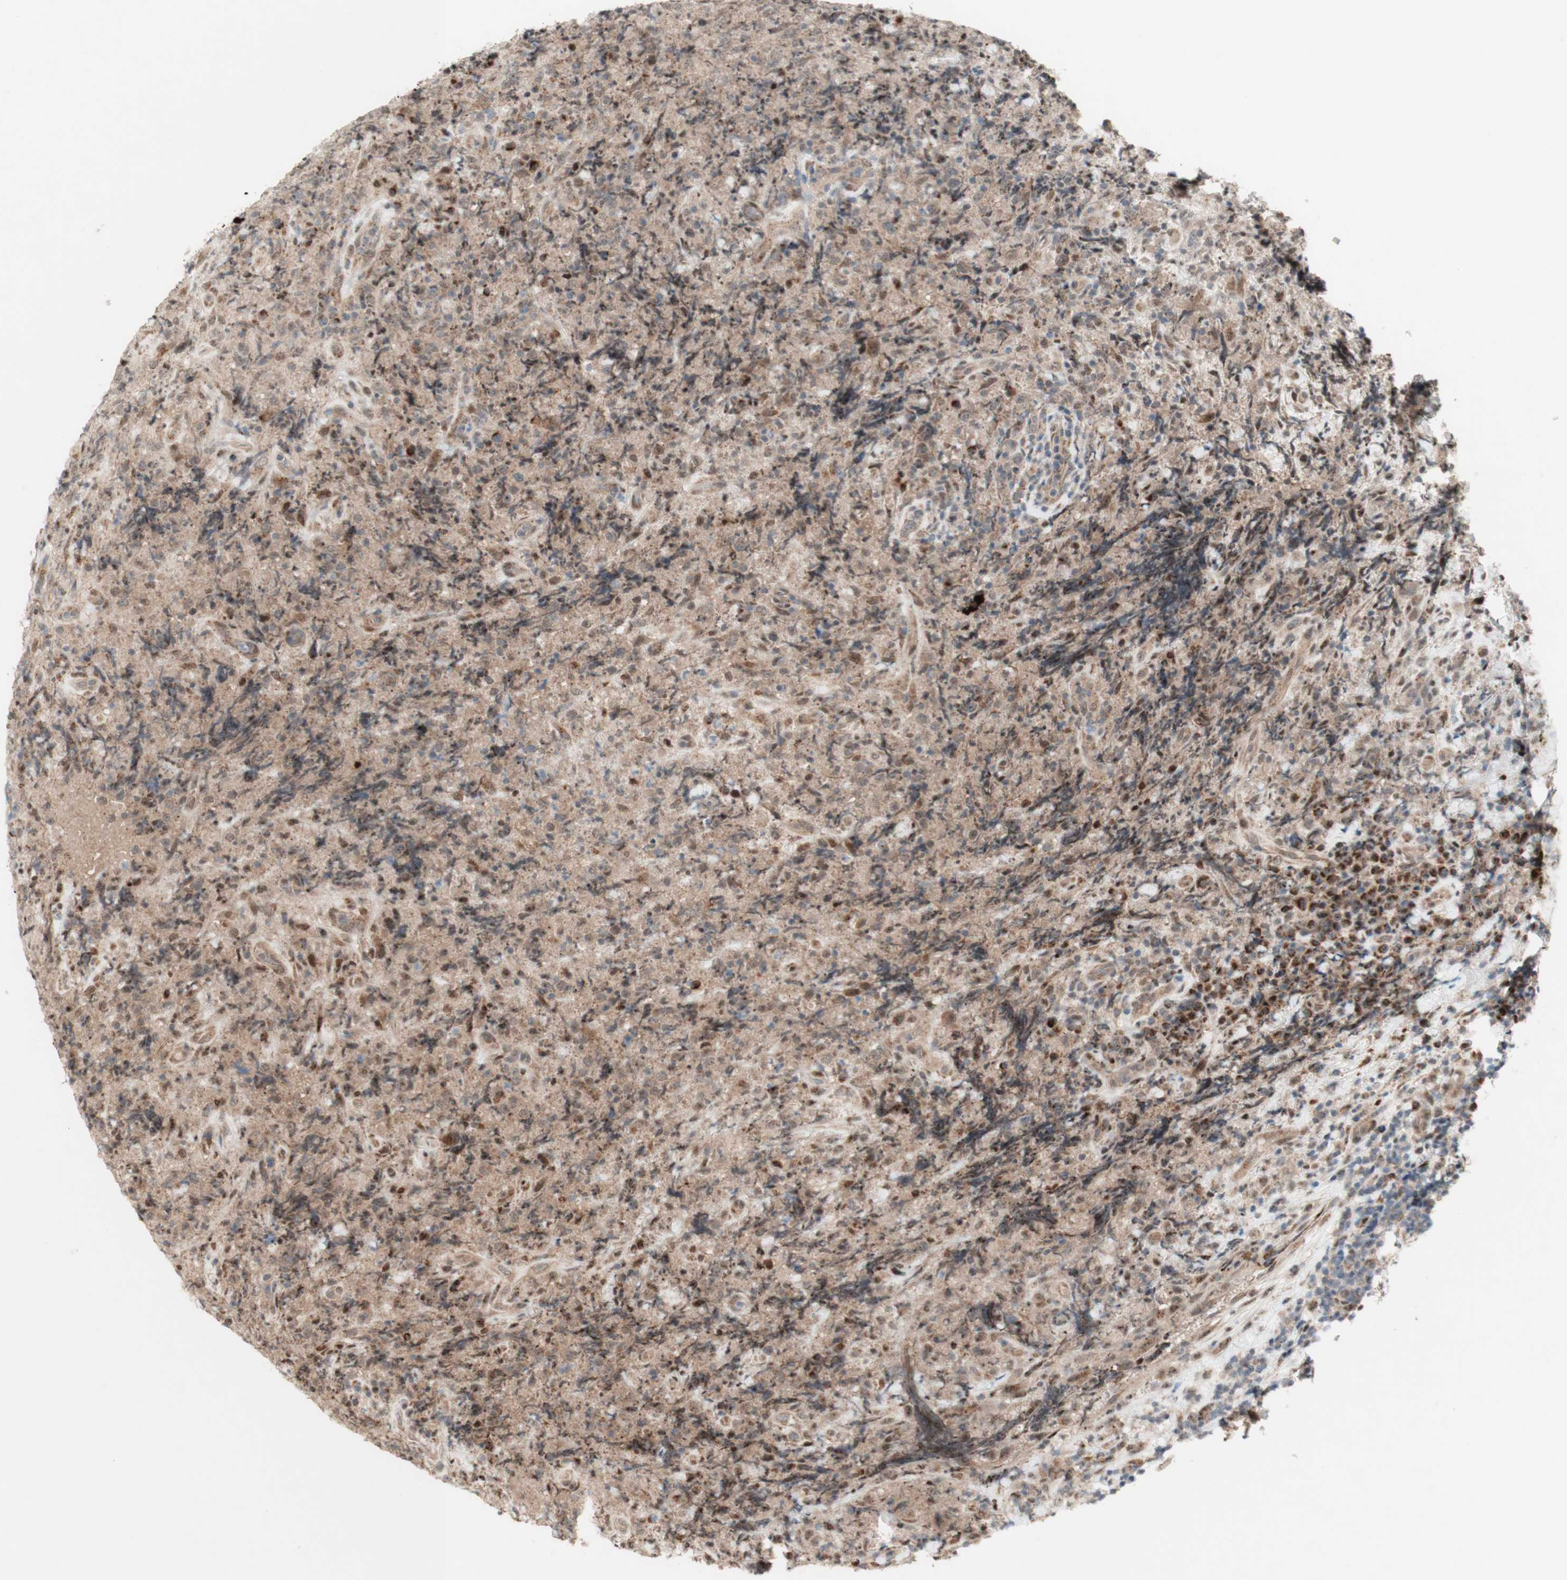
{"staining": {"intensity": "weak", "quantity": ">75%", "location": "cytoplasmic/membranous"}, "tissue": "lymphoma", "cell_type": "Tumor cells", "image_type": "cancer", "snomed": [{"axis": "morphology", "description": "Malignant lymphoma, non-Hodgkin's type, High grade"}, {"axis": "topography", "description": "Tonsil"}], "caption": "This is an image of immunohistochemistry staining of lymphoma, which shows weak positivity in the cytoplasmic/membranous of tumor cells.", "gene": "CYLD", "patient": {"sex": "female", "age": 36}}